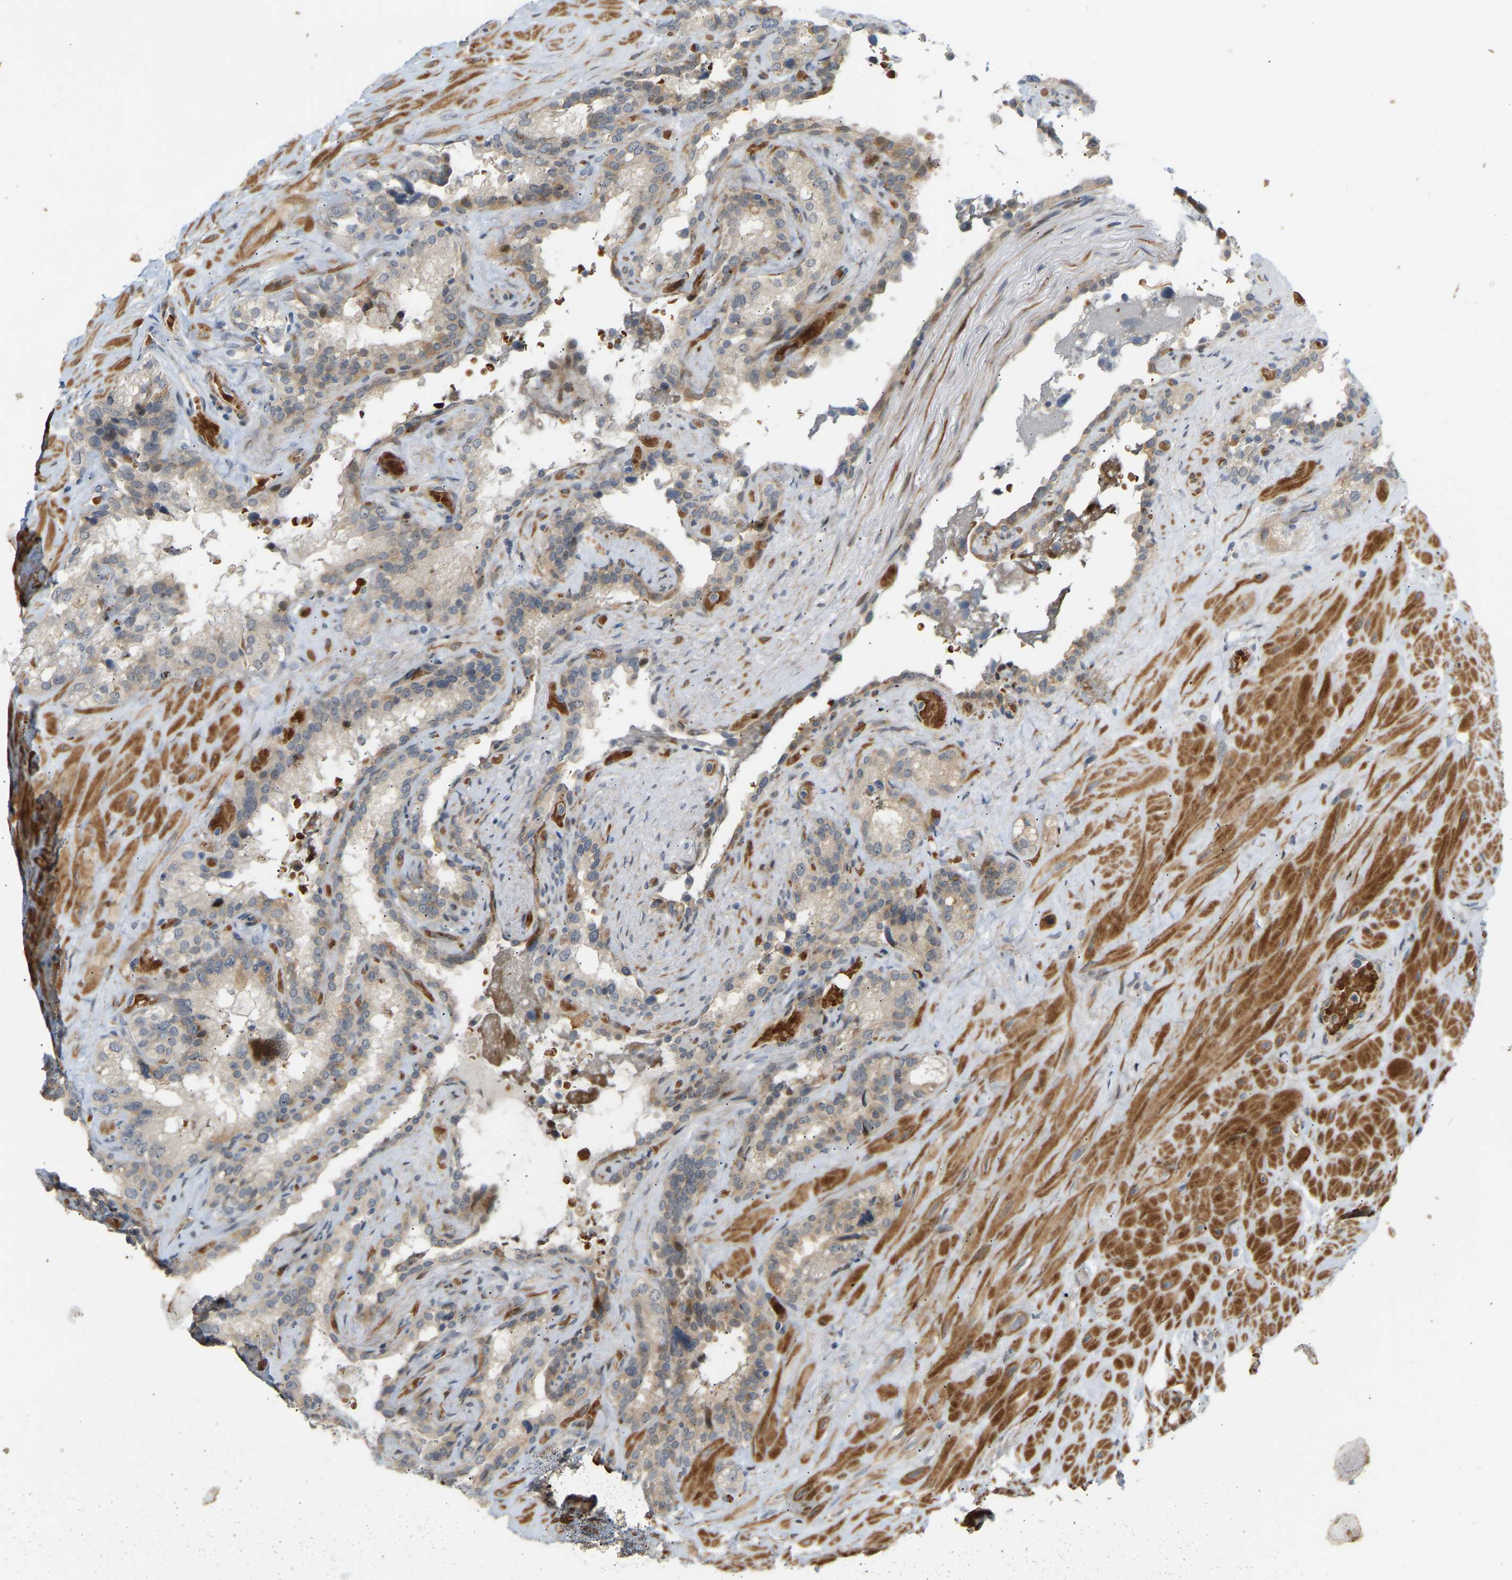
{"staining": {"intensity": "weak", "quantity": "25%-75%", "location": "cytoplasmic/membranous"}, "tissue": "seminal vesicle", "cell_type": "Glandular cells", "image_type": "normal", "snomed": [{"axis": "morphology", "description": "Normal tissue, NOS"}, {"axis": "topography", "description": "Seminal veicle"}], "caption": "The photomicrograph reveals immunohistochemical staining of benign seminal vesicle. There is weak cytoplasmic/membranous positivity is present in approximately 25%-75% of glandular cells. Ihc stains the protein of interest in brown and the nuclei are stained blue.", "gene": "POGLUT2", "patient": {"sex": "male", "age": 68}}